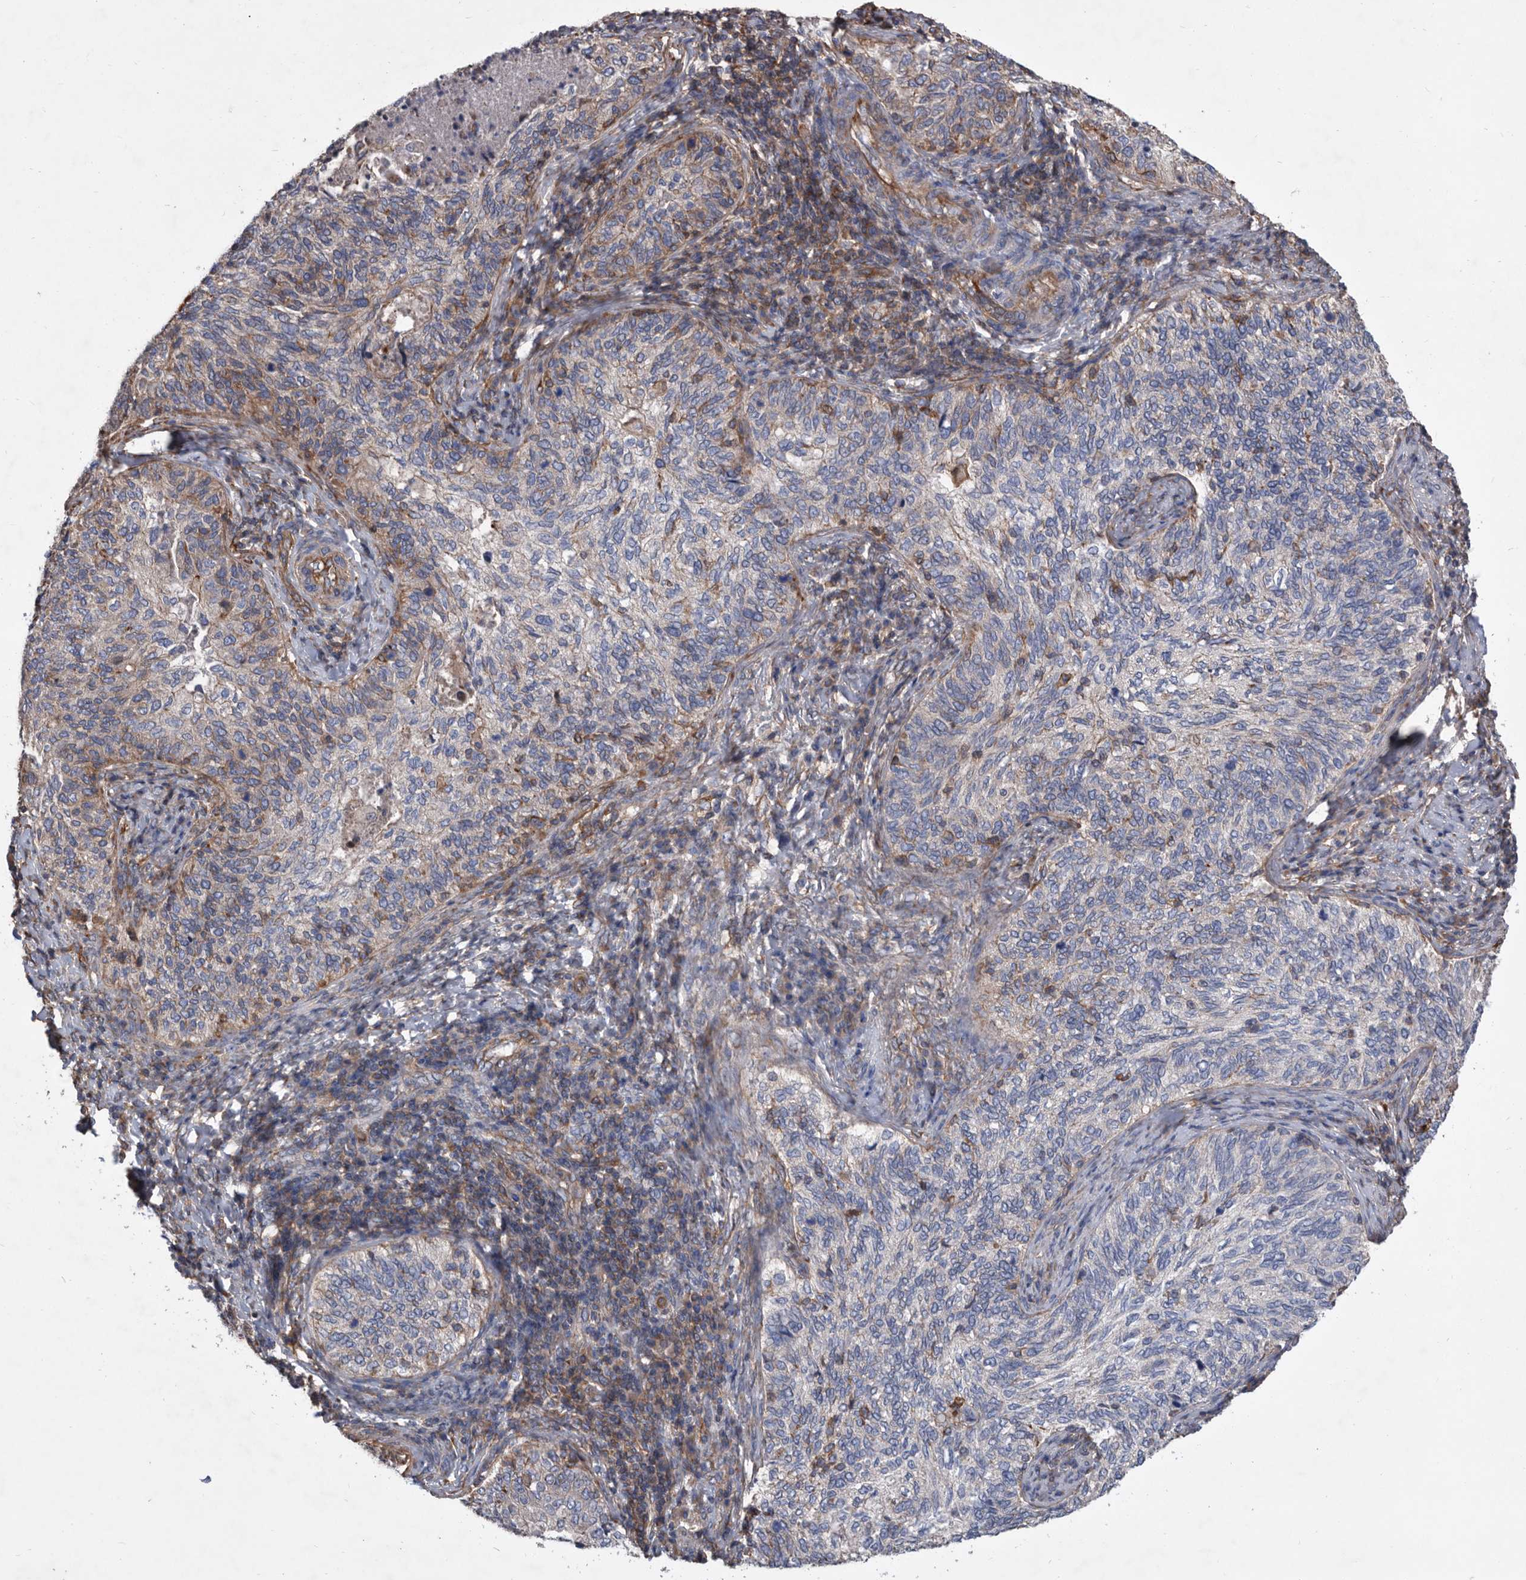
{"staining": {"intensity": "negative", "quantity": "none", "location": "none"}, "tissue": "cervical cancer", "cell_type": "Tumor cells", "image_type": "cancer", "snomed": [{"axis": "morphology", "description": "Squamous cell carcinoma, NOS"}, {"axis": "topography", "description": "Cervix"}], "caption": "High magnification brightfield microscopy of squamous cell carcinoma (cervical) stained with DAB (brown) and counterstained with hematoxylin (blue): tumor cells show no significant staining.", "gene": "ATP13A3", "patient": {"sex": "female", "age": 30}}